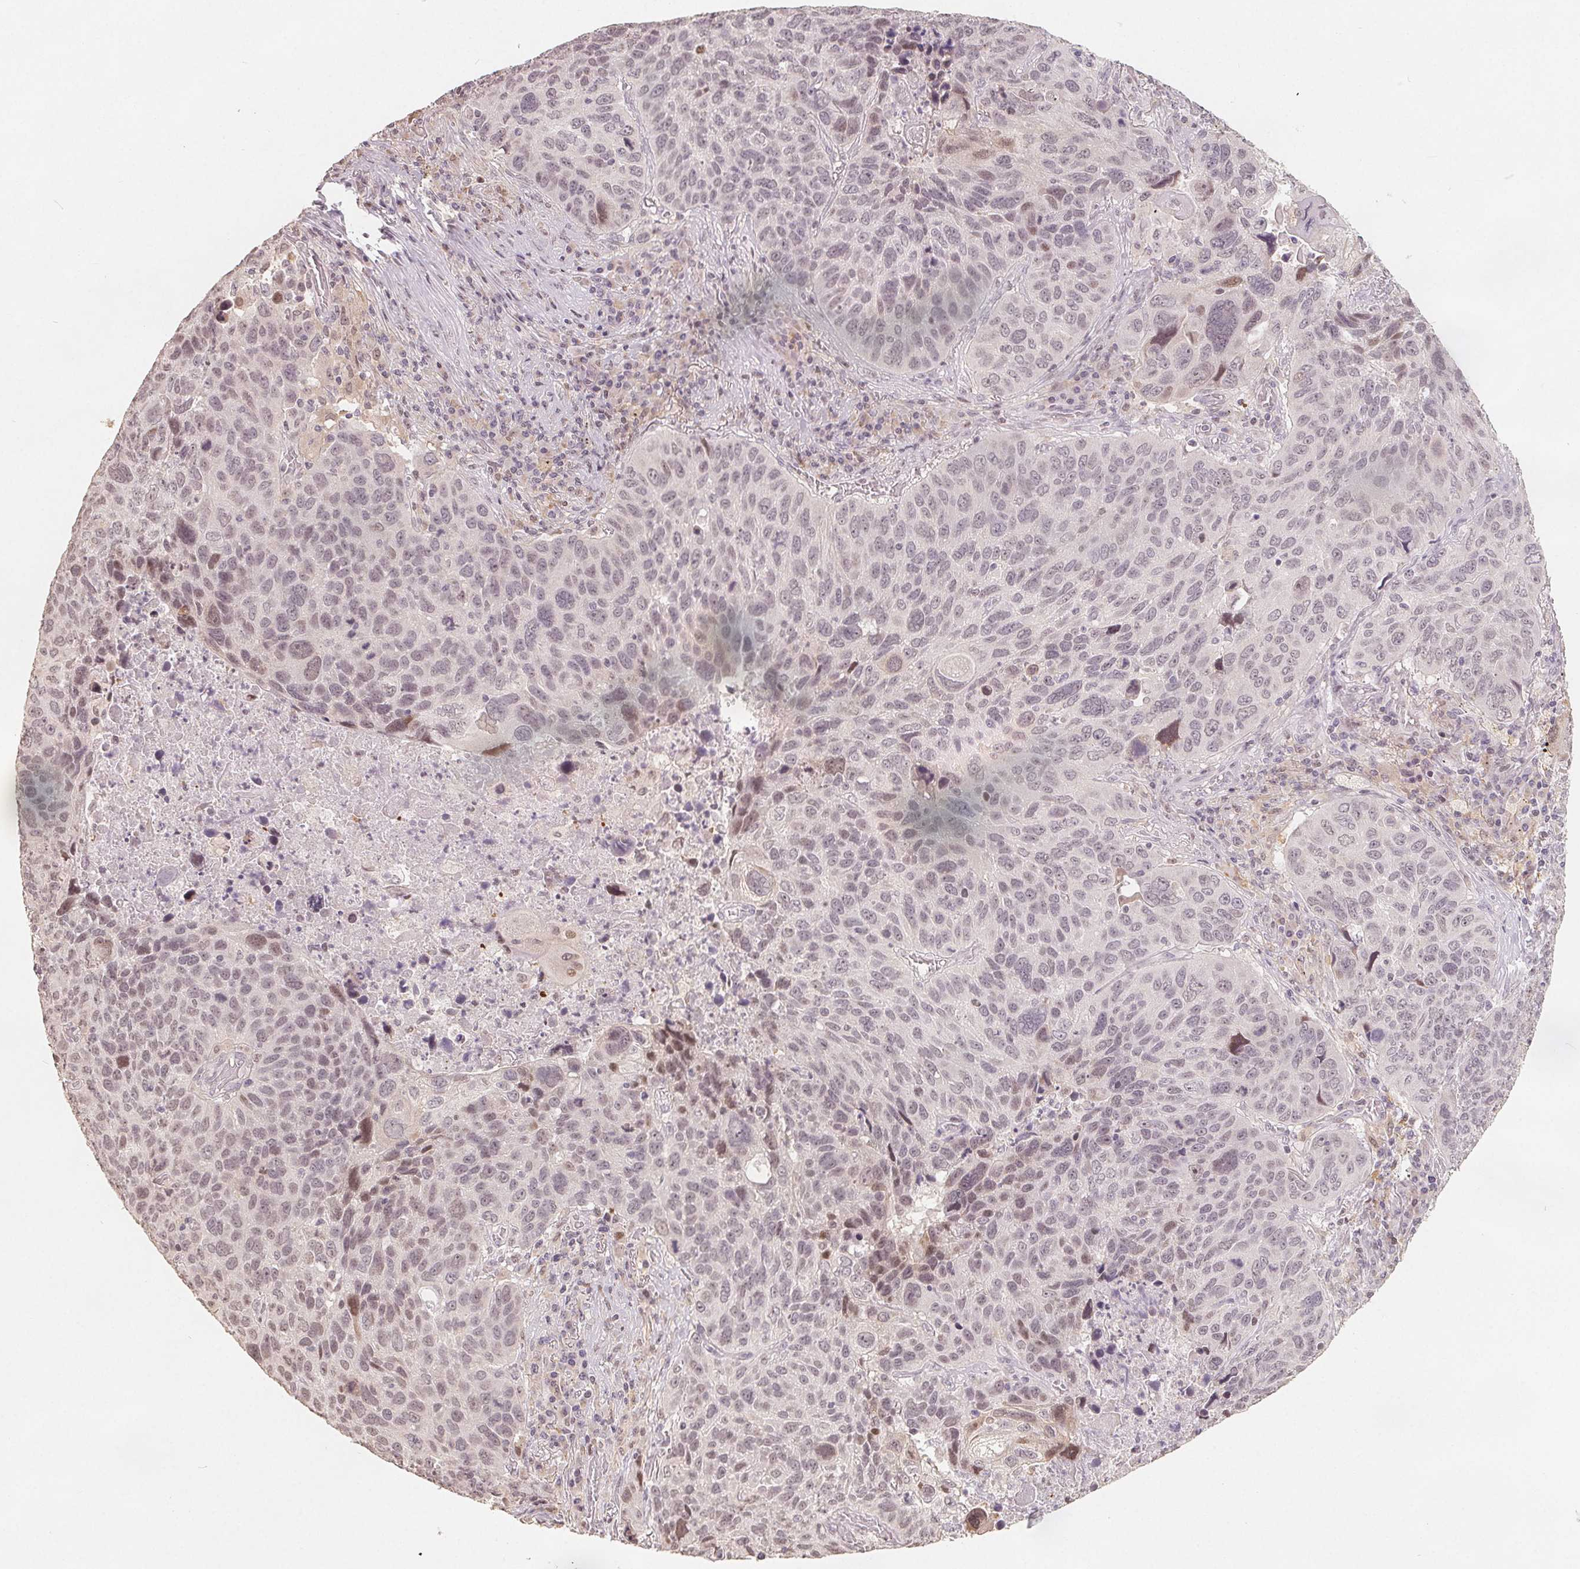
{"staining": {"intensity": "moderate", "quantity": "<25%", "location": "nuclear"}, "tissue": "lung cancer", "cell_type": "Tumor cells", "image_type": "cancer", "snomed": [{"axis": "morphology", "description": "Squamous cell carcinoma, NOS"}, {"axis": "topography", "description": "Lung"}], "caption": "Protein analysis of lung squamous cell carcinoma tissue reveals moderate nuclear expression in about <25% of tumor cells.", "gene": "CCDC138", "patient": {"sex": "male", "age": 68}}